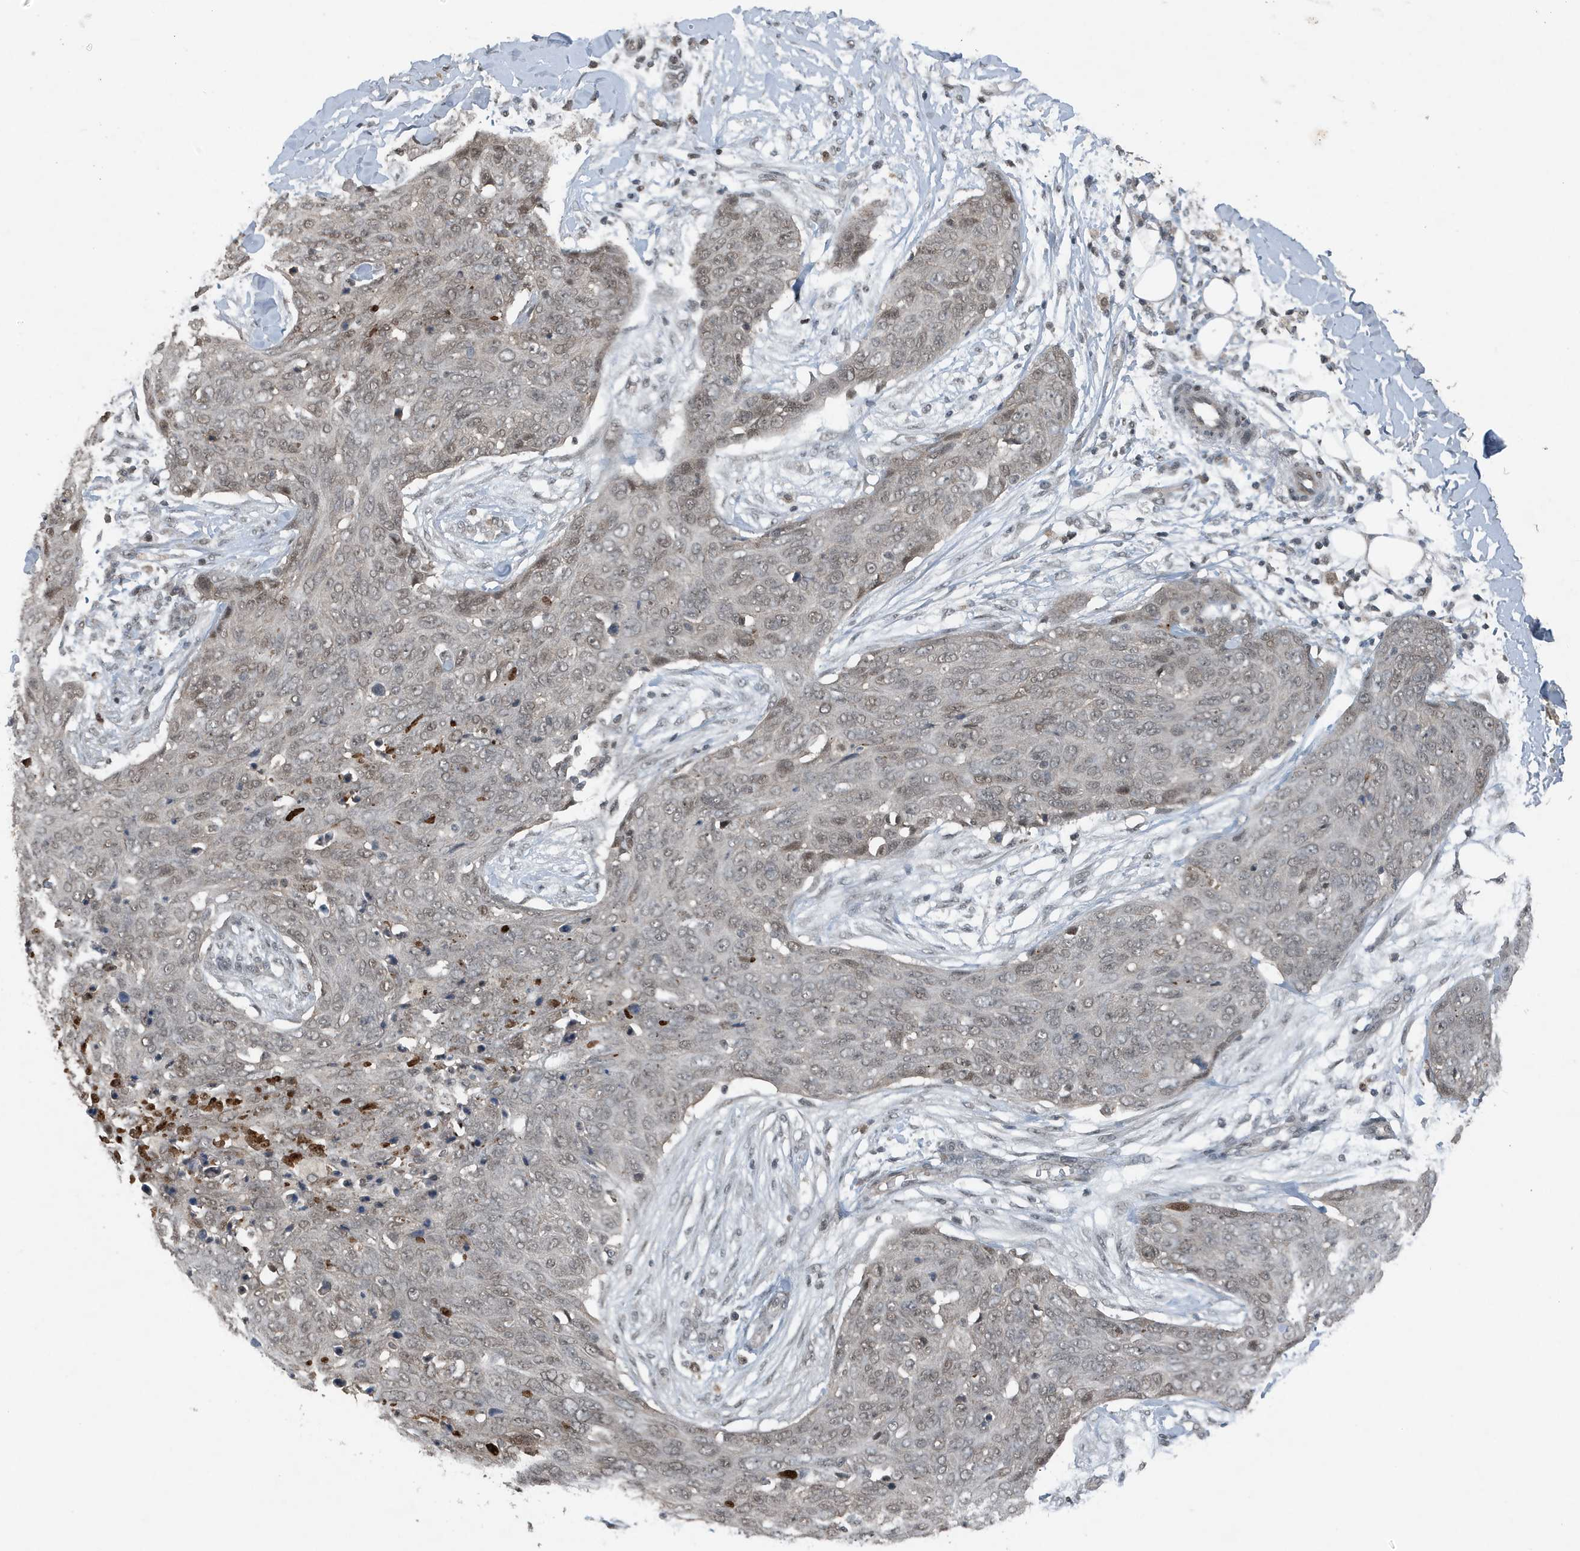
{"staining": {"intensity": "moderate", "quantity": "<25%", "location": "nuclear"}, "tissue": "skin cancer", "cell_type": "Tumor cells", "image_type": "cancer", "snomed": [{"axis": "morphology", "description": "Squamous cell carcinoma in situ, NOS"}, {"axis": "morphology", "description": "Squamous cell carcinoma, NOS"}, {"axis": "topography", "description": "Skin"}], "caption": "Squamous cell carcinoma in situ (skin) tissue demonstrates moderate nuclear positivity in approximately <25% of tumor cells, visualized by immunohistochemistry. (IHC, brightfield microscopy, high magnification).", "gene": "HSPA1A", "patient": {"sex": "male", "age": 93}}